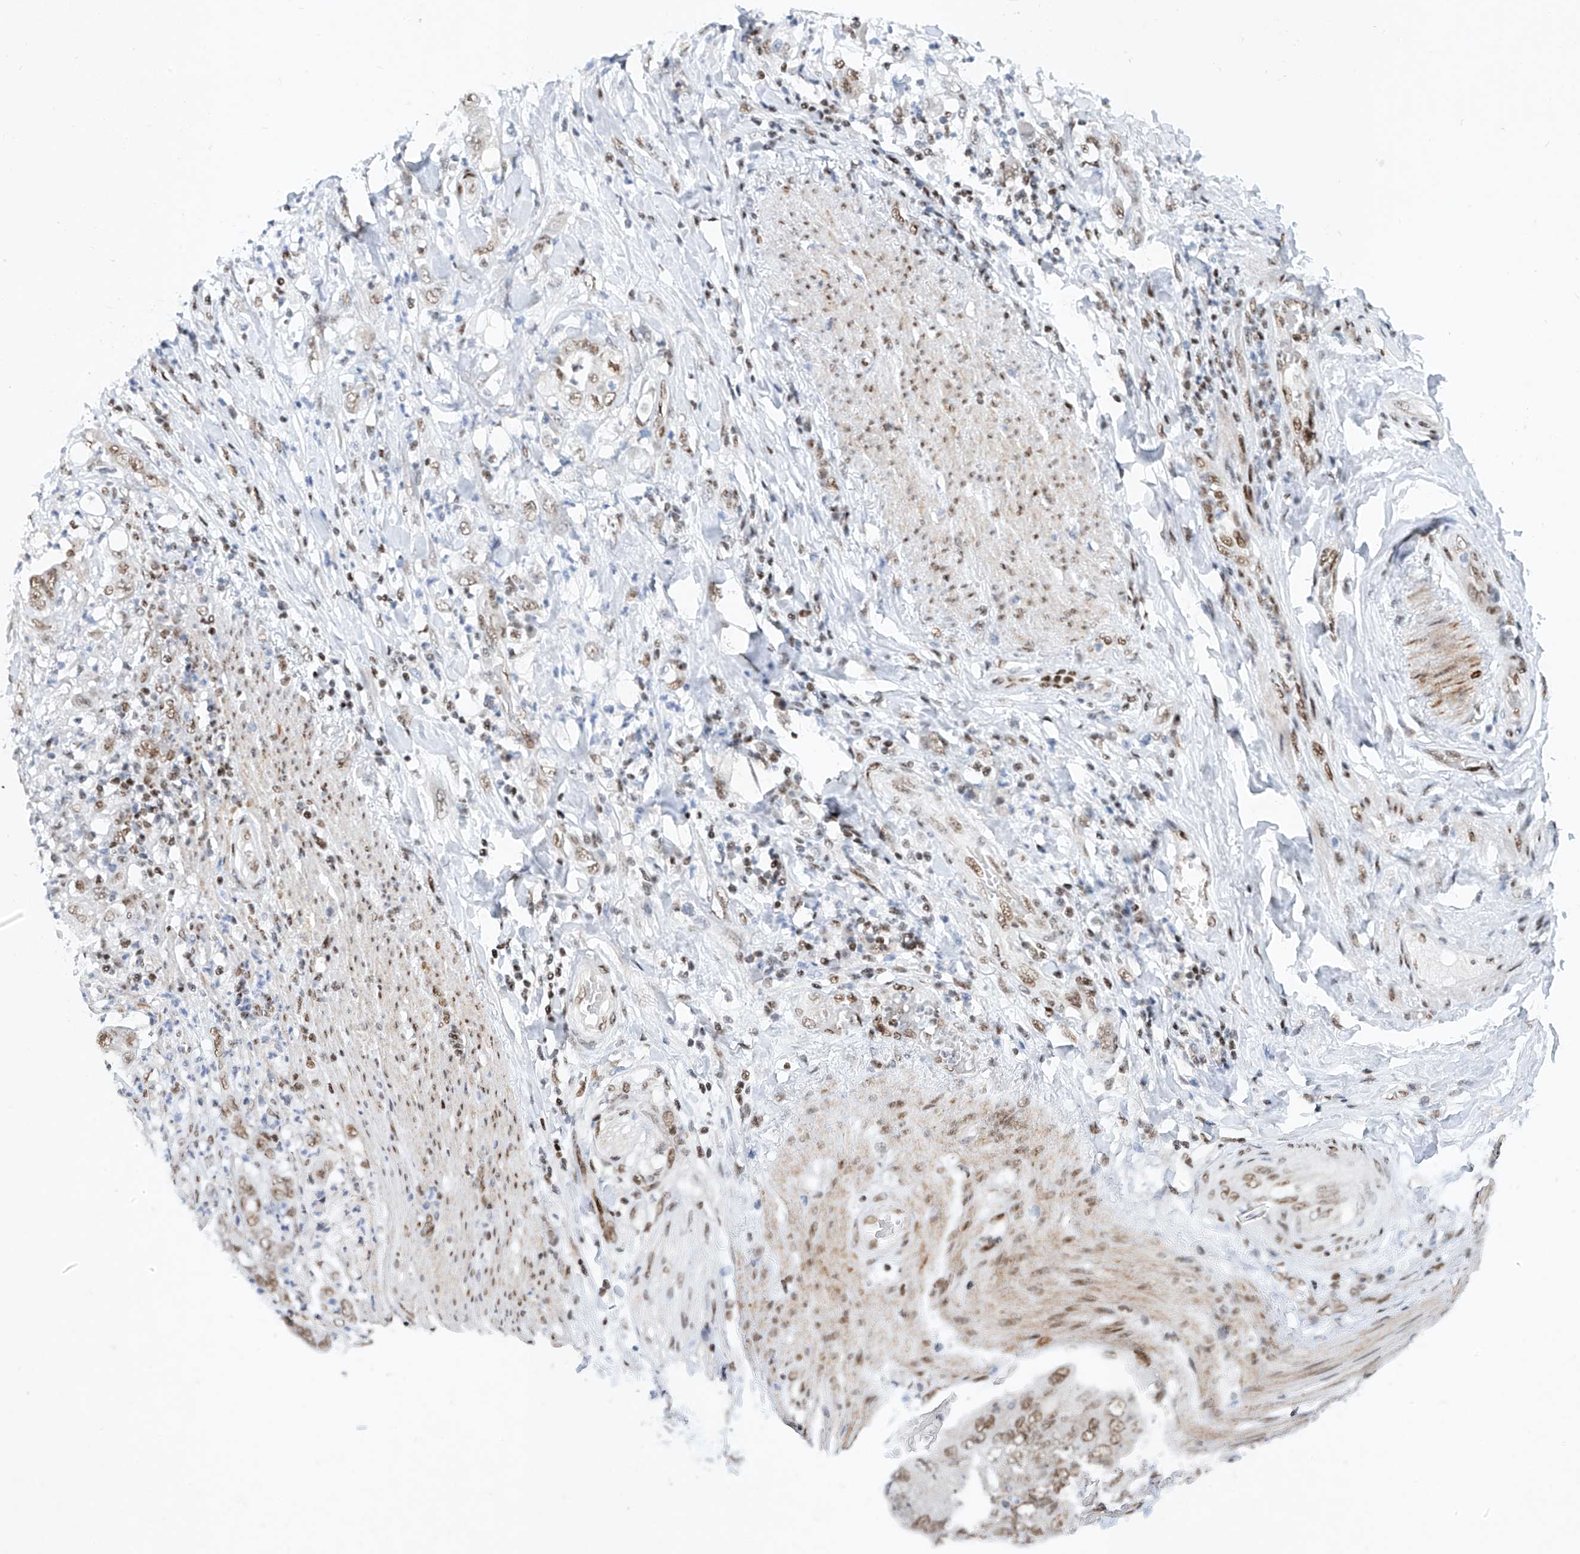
{"staining": {"intensity": "weak", "quantity": ">75%", "location": "nuclear"}, "tissue": "stomach cancer", "cell_type": "Tumor cells", "image_type": "cancer", "snomed": [{"axis": "morphology", "description": "Adenocarcinoma, NOS"}, {"axis": "topography", "description": "Stomach"}], "caption": "Immunohistochemical staining of stomach cancer (adenocarcinoma) demonstrates weak nuclear protein expression in about >75% of tumor cells.", "gene": "TAF4", "patient": {"sex": "female", "age": 73}}